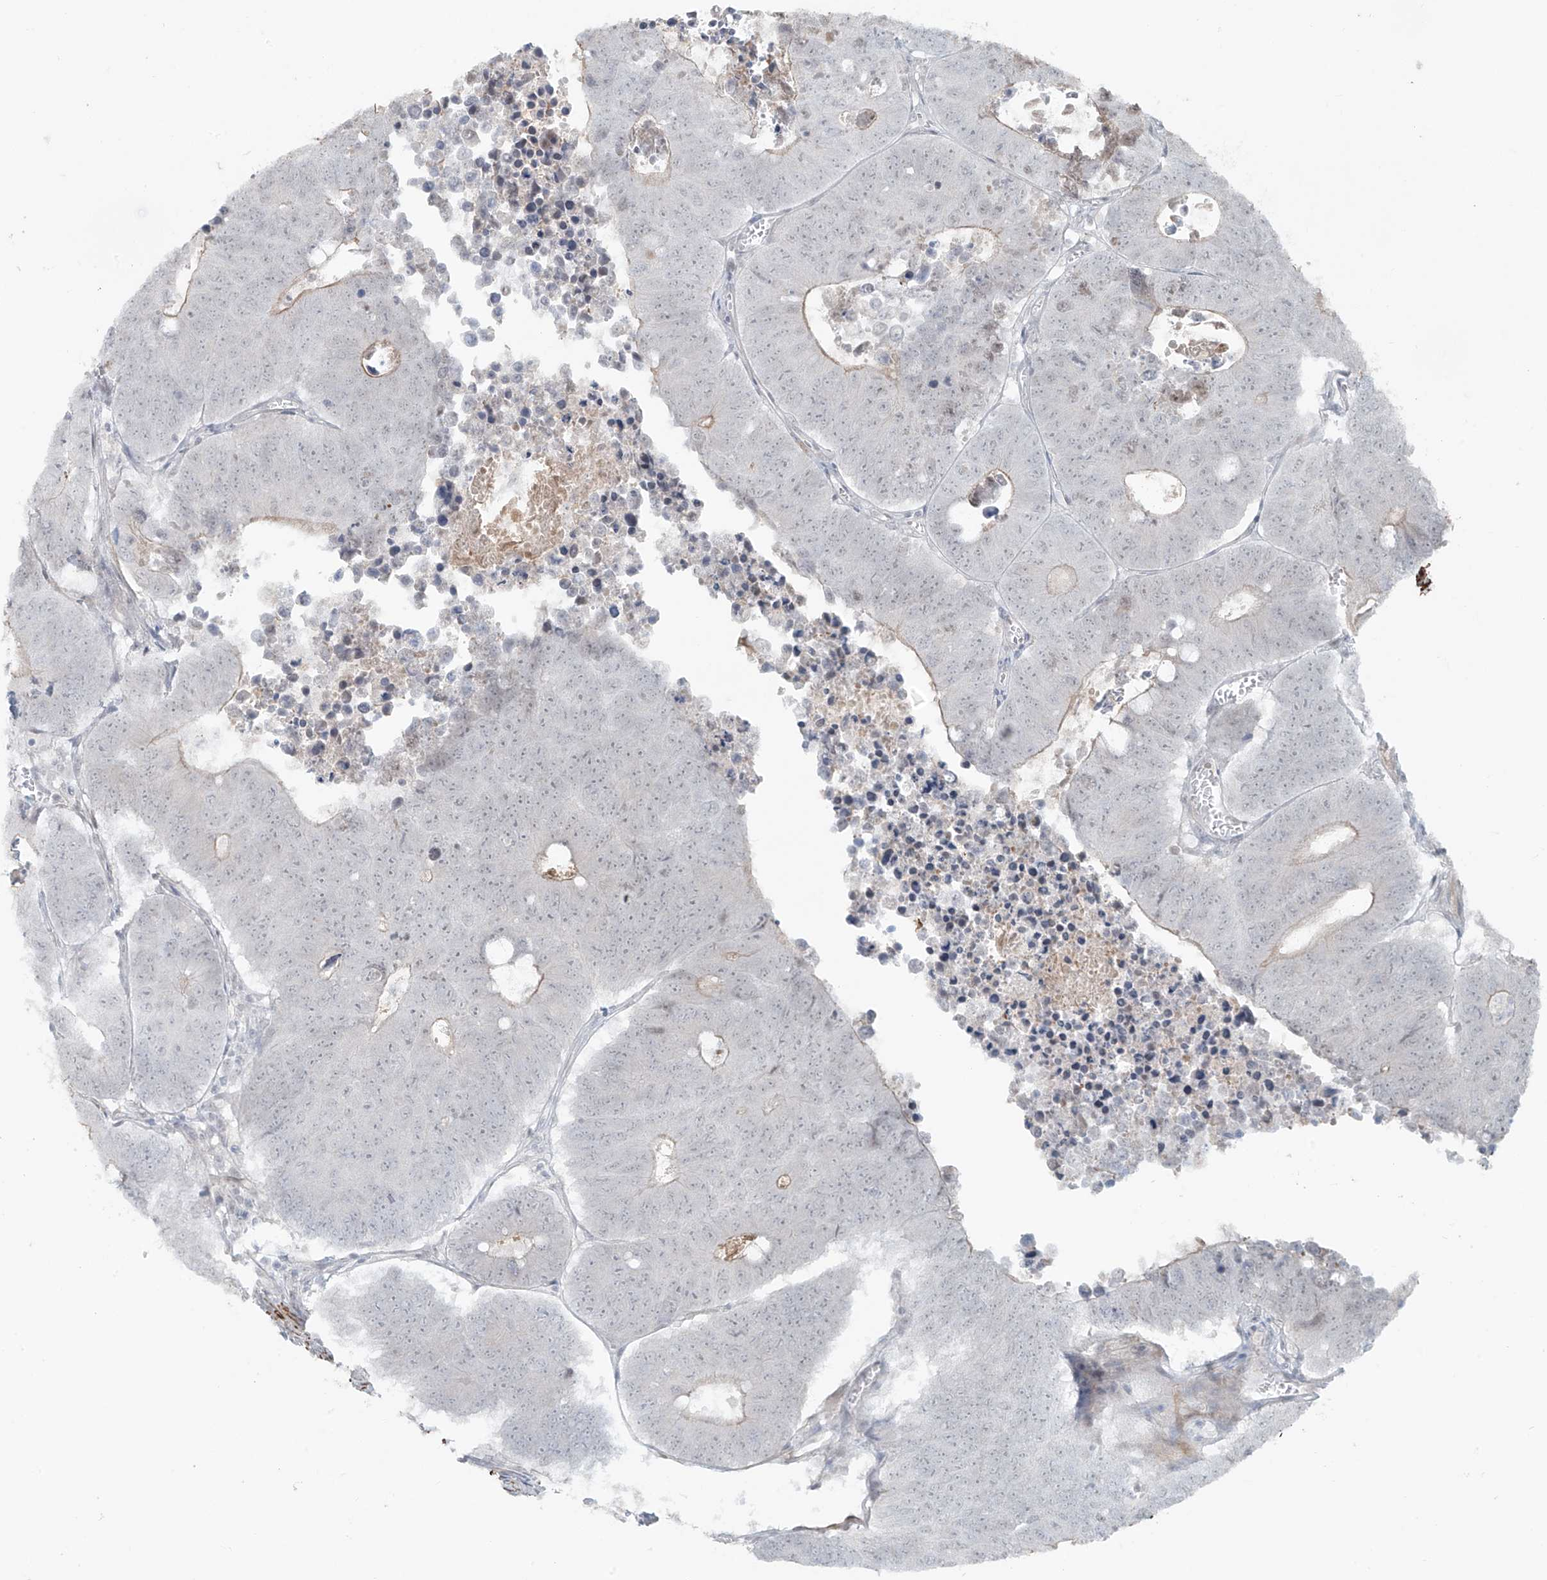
{"staining": {"intensity": "weak", "quantity": "<25%", "location": "cytoplasmic/membranous"}, "tissue": "colorectal cancer", "cell_type": "Tumor cells", "image_type": "cancer", "snomed": [{"axis": "morphology", "description": "Adenocarcinoma, NOS"}, {"axis": "topography", "description": "Colon"}], "caption": "This photomicrograph is of adenocarcinoma (colorectal) stained with immunohistochemistry to label a protein in brown with the nuclei are counter-stained blue. There is no staining in tumor cells.", "gene": "RASGEF1A", "patient": {"sex": "male", "age": 87}}